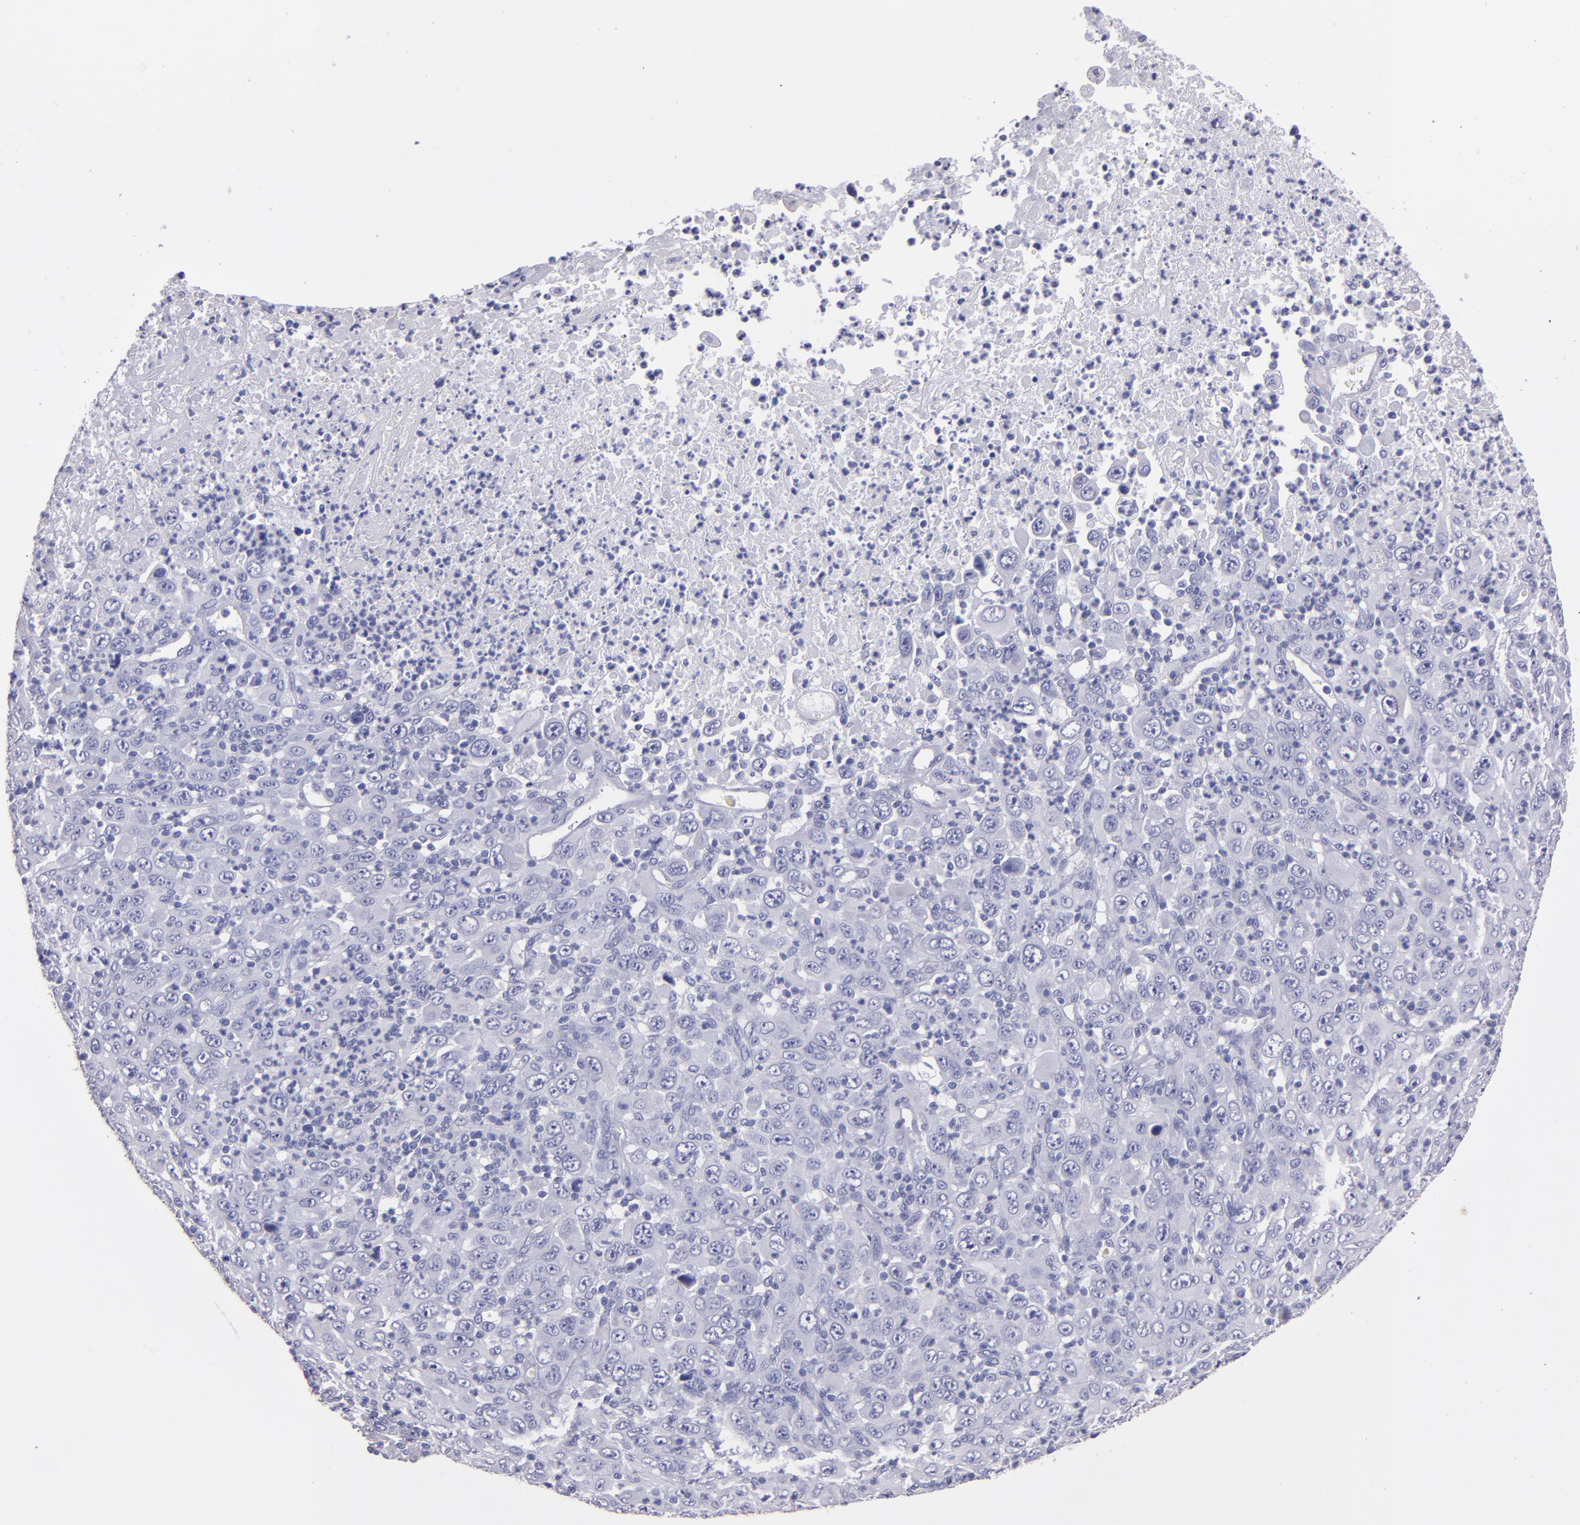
{"staining": {"intensity": "negative", "quantity": "none", "location": "none"}, "tissue": "melanoma", "cell_type": "Tumor cells", "image_type": "cancer", "snomed": [{"axis": "morphology", "description": "Malignant melanoma, Metastatic site"}, {"axis": "topography", "description": "Skin"}], "caption": "Malignant melanoma (metastatic site) was stained to show a protein in brown. There is no significant positivity in tumor cells.", "gene": "TG", "patient": {"sex": "female", "age": 56}}